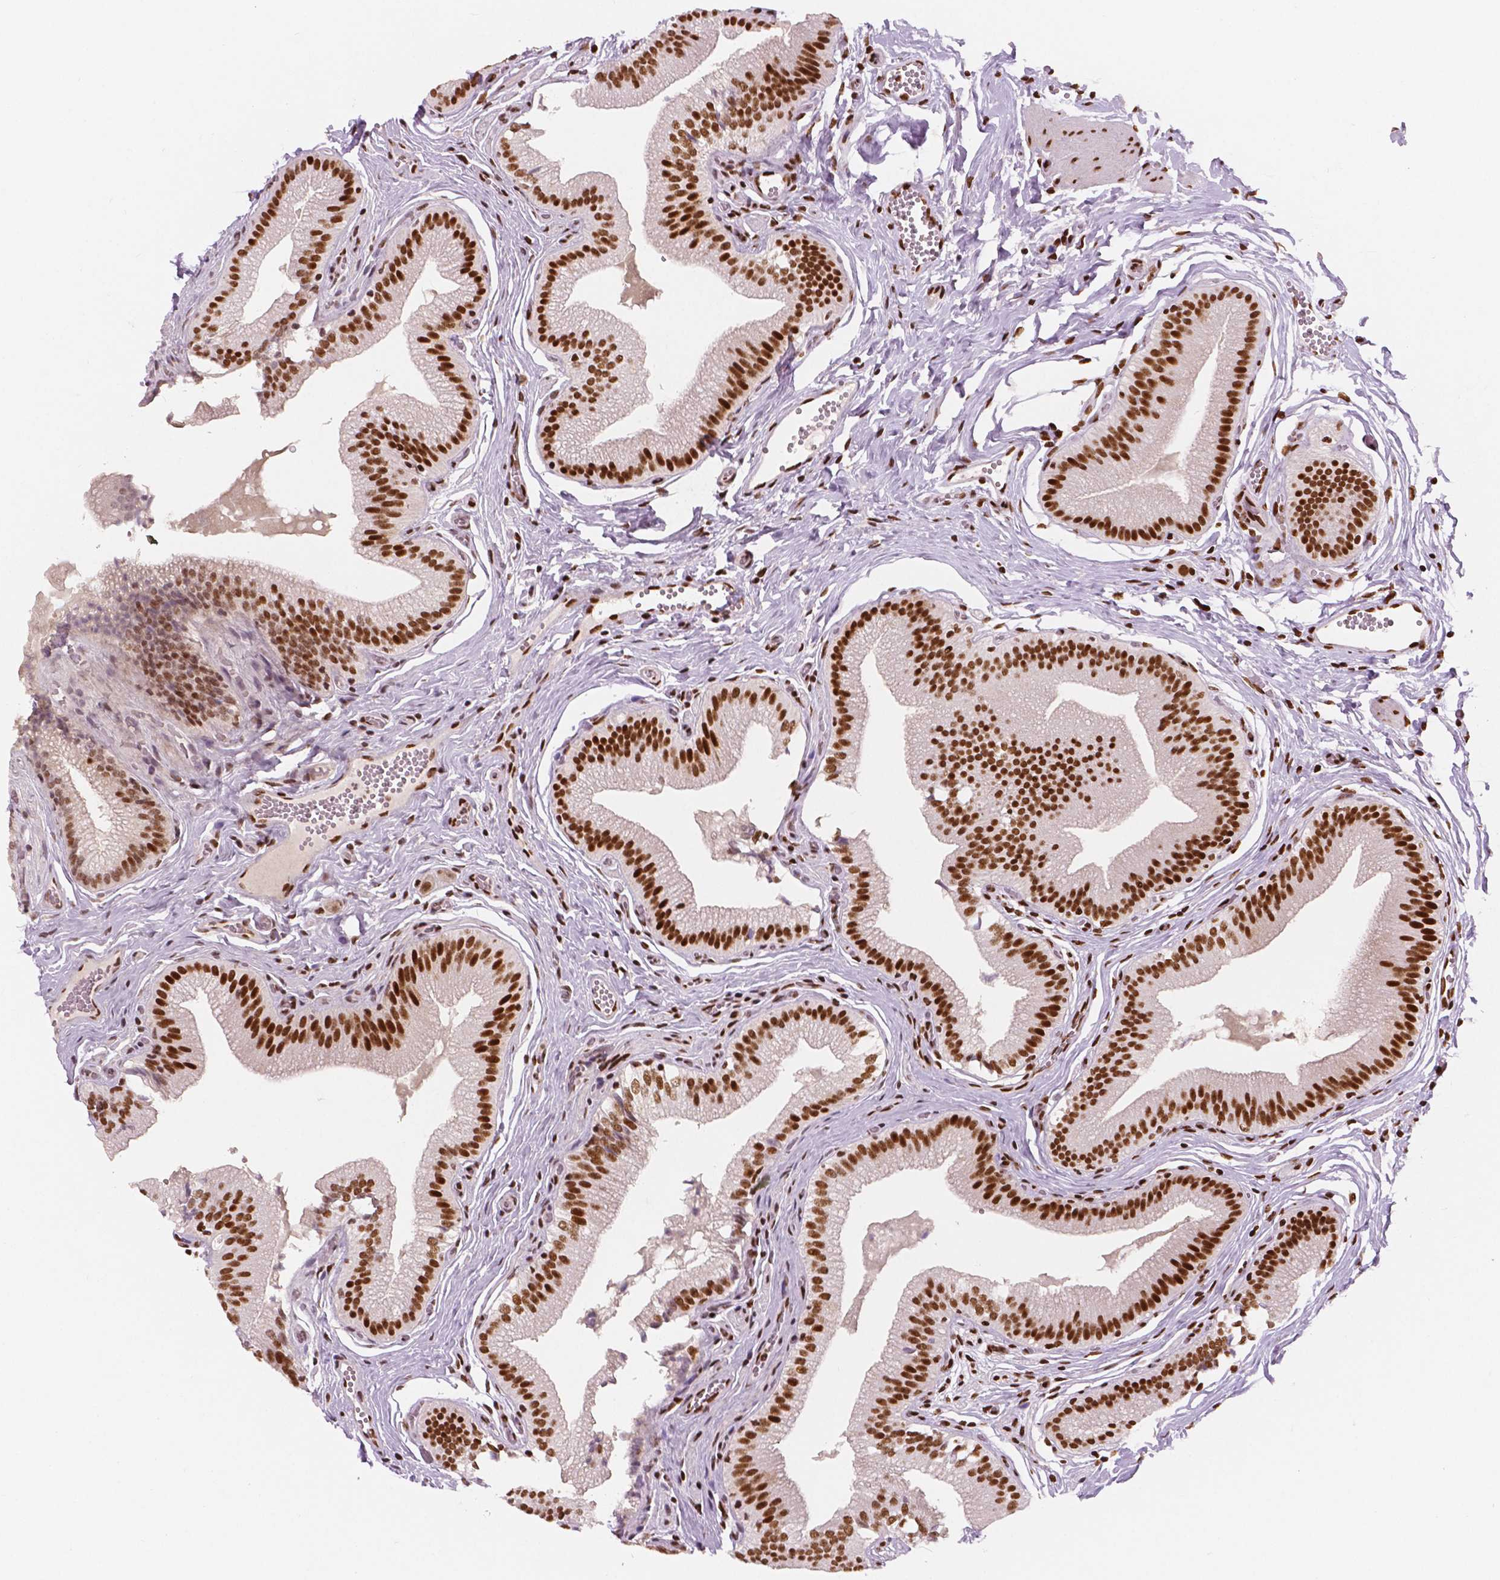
{"staining": {"intensity": "strong", "quantity": ">75%", "location": "nuclear"}, "tissue": "gallbladder", "cell_type": "Glandular cells", "image_type": "normal", "snomed": [{"axis": "morphology", "description": "Normal tissue, NOS"}, {"axis": "topography", "description": "Gallbladder"}, {"axis": "topography", "description": "Peripheral nerve tissue"}], "caption": "Brown immunohistochemical staining in unremarkable gallbladder exhibits strong nuclear staining in about >75% of glandular cells. The staining was performed using DAB (3,3'-diaminobenzidine) to visualize the protein expression in brown, while the nuclei were stained in blue with hematoxylin (Magnification: 20x).", "gene": "BRD4", "patient": {"sex": "male", "age": 17}}